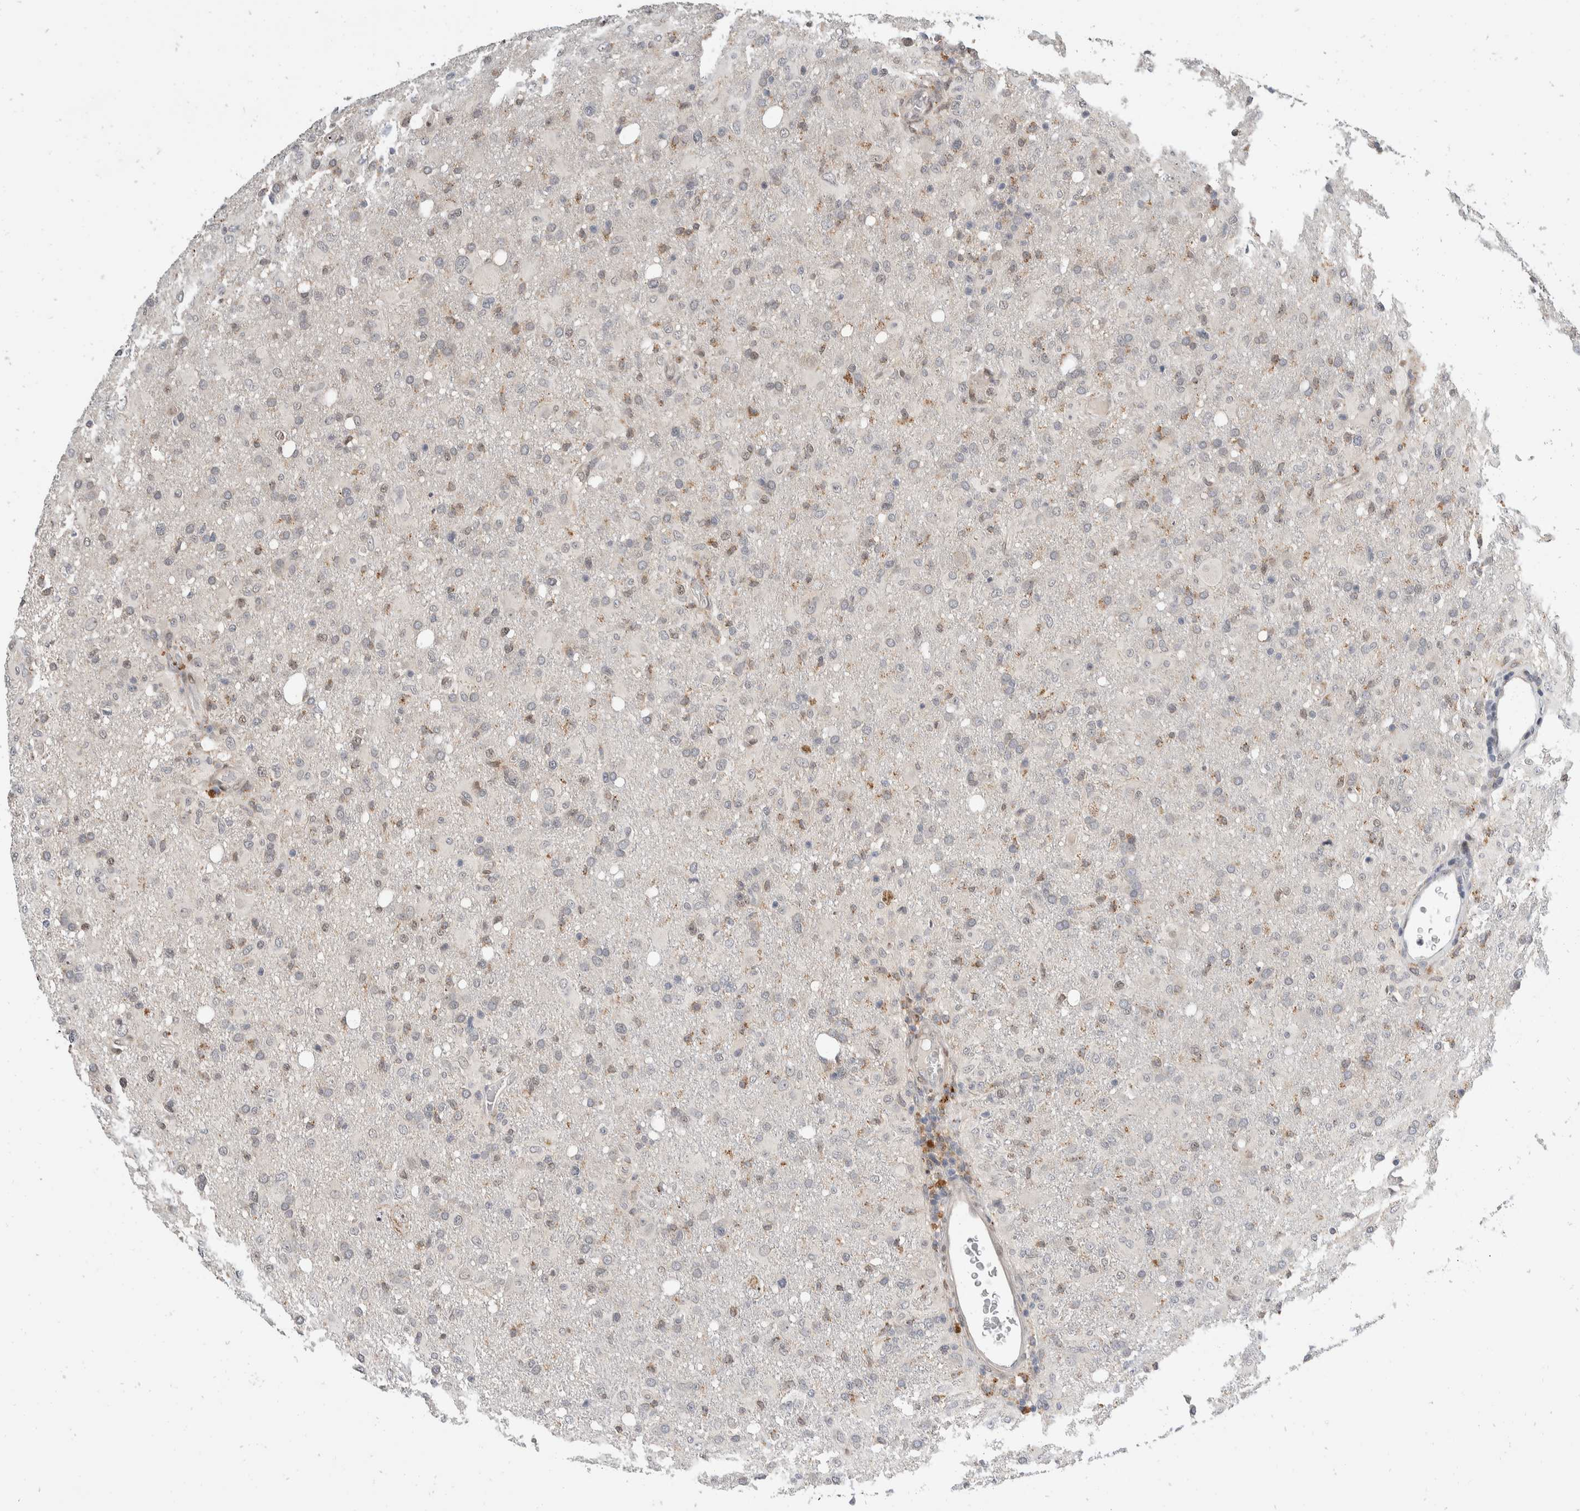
{"staining": {"intensity": "negative", "quantity": "none", "location": "none"}, "tissue": "glioma", "cell_type": "Tumor cells", "image_type": "cancer", "snomed": [{"axis": "morphology", "description": "Glioma, malignant, High grade"}, {"axis": "topography", "description": "Brain"}], "caption": "Immunohistochemistry histopathology image of high-grade glioma (malignant) stained for a protein (brown), which exhibits no expression in tumor cells.", "gene": "ZNF703", "patient": {"sex": "female", "age": 57}}